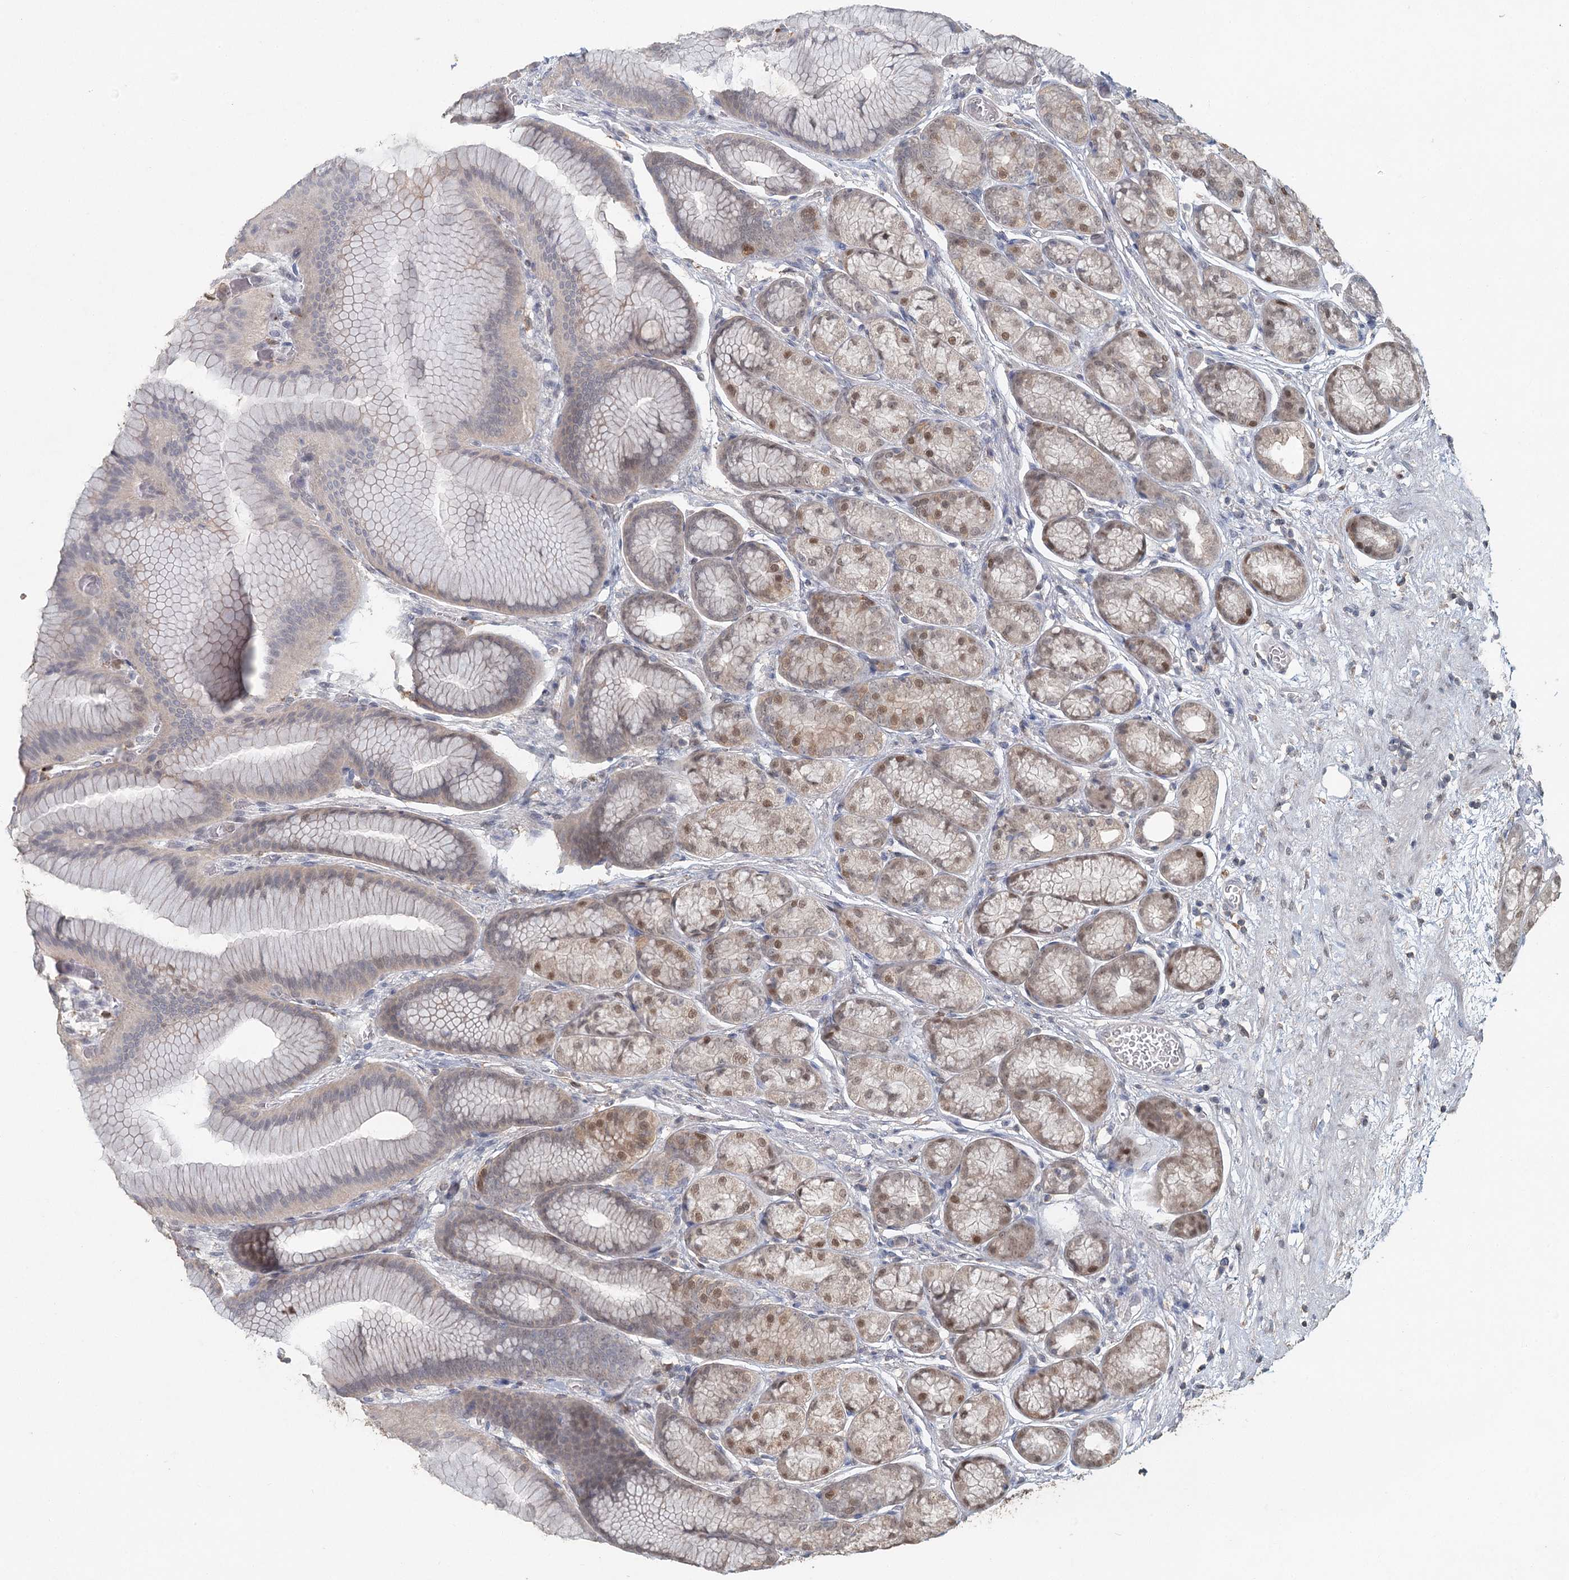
{"staining": {"intensity": "strong", "quantity": "<25%", "location": "nuclear"}, "tissue": "stomach", "cell_type": "Glandular cells", "image_type": "normal", "snomed": [{"axis": "morphology", "description": "Normal tissue, NOS"}, {"axis": "morphology", "description": "Adenocarcinoma, NOS"}, {"axis": "morphology", "description": "Adenocarcinoma, High grade"}, {"axis": "topography", "description": "Stomach, upper"}, {"axis": "topography", "description": "Stomach"}], "caption": "This image exhibits IHC staining of normal stomach, with medium strong nuclear staining in approximately <25% of glandular cells.", "gene": "ADK", "patient": {"sex": "female", "age": 65}}